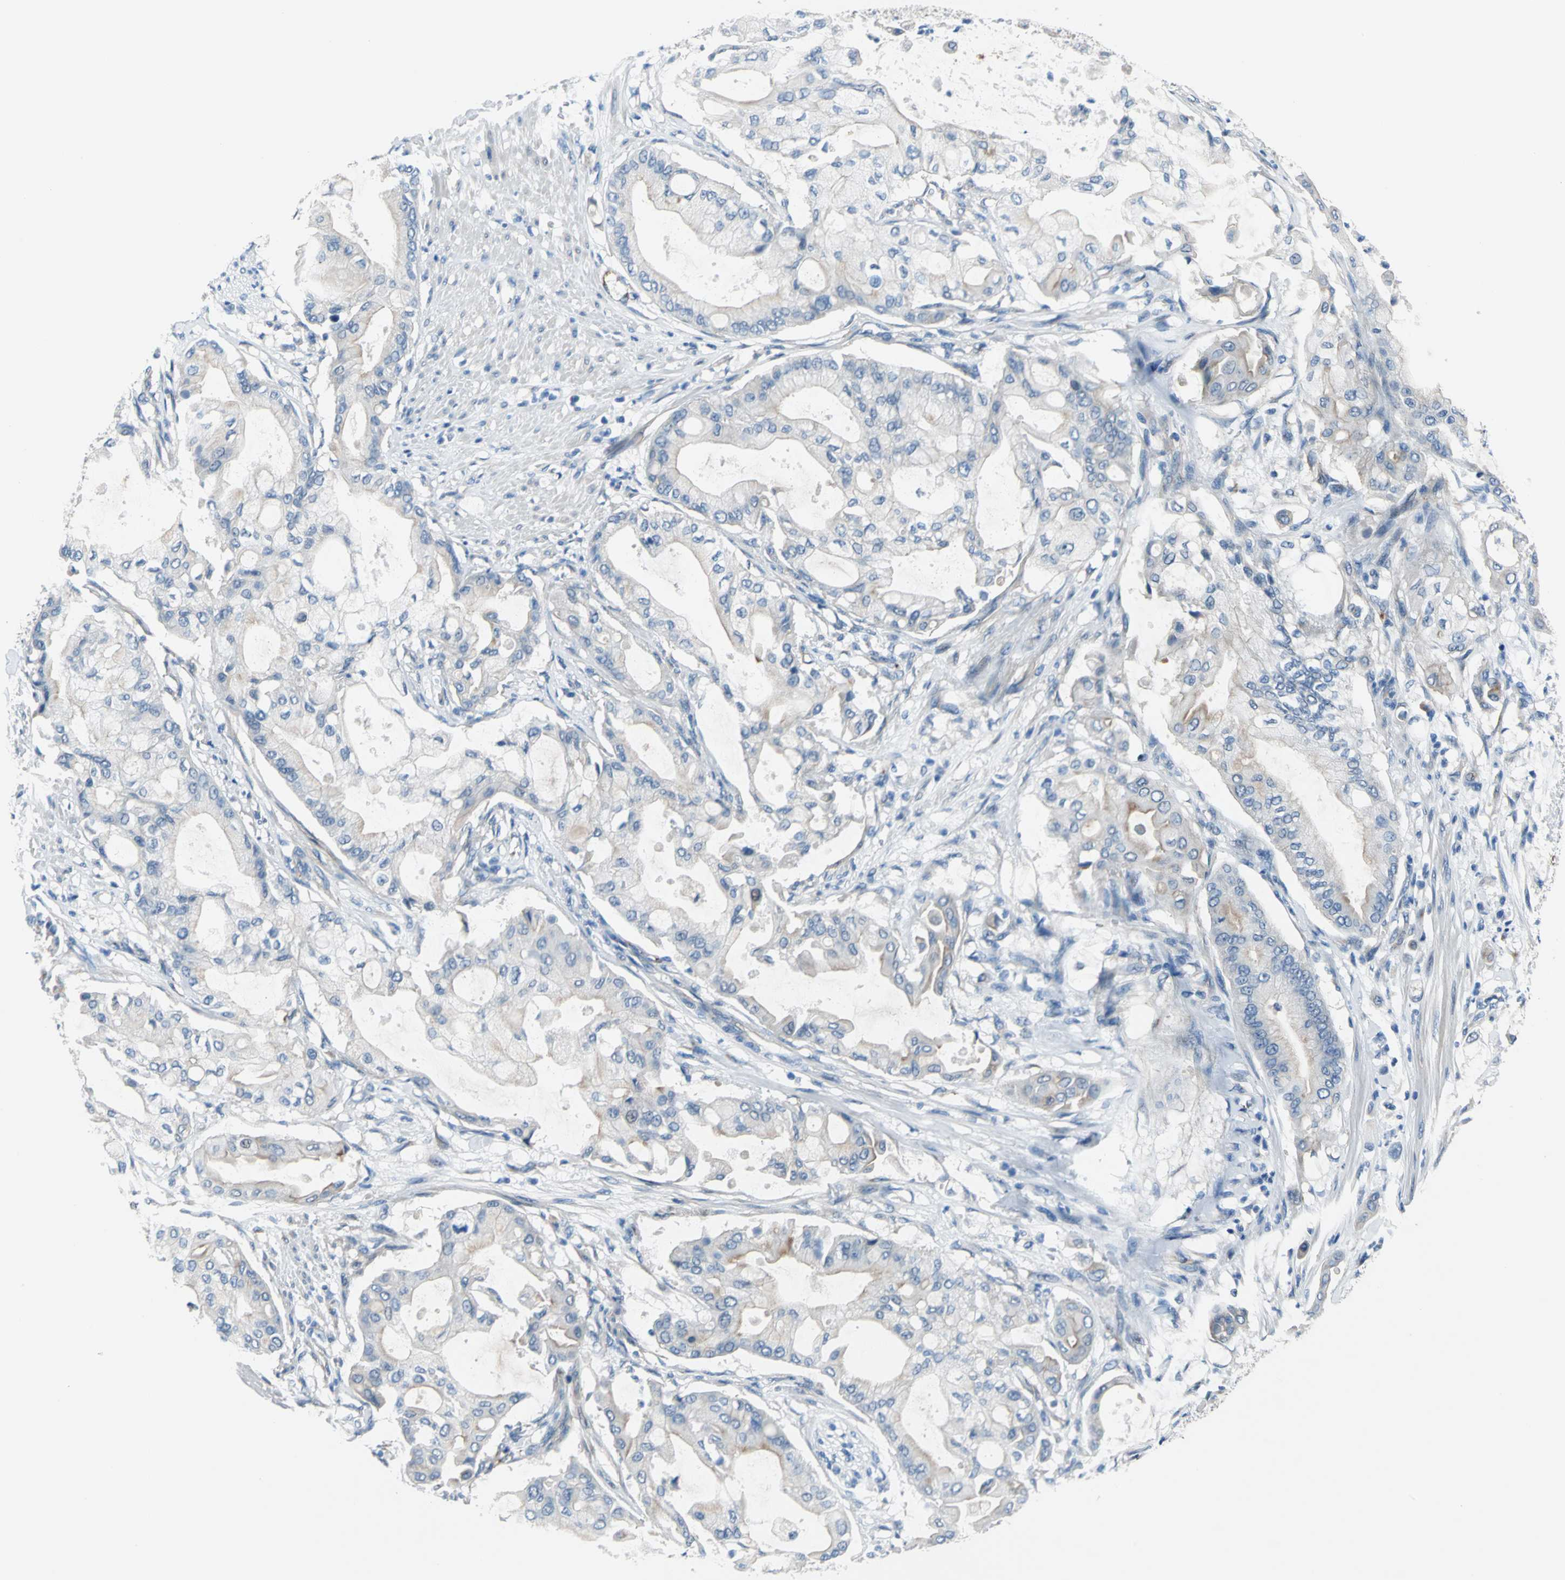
{"staining": {"intensity": "moderate", "quantity": "<25%", "location": "cytoplasmic/membranous"}, "tissue": "pancreatic cancer", "cell_type": "Tumor cells", "image_type": "cancer", "snomed": [{"axis": "morphology", "description": "Adenocarcinoma, NOS"}, {"axis": "morphology", "description": "Adenocarcinoma, metastatic, NOS"}, {"axis": "topography", "description": "Lymph node"}, {"axis": "topography", "description": "Pancreas"}, {"axis": "topography", "description": "Duodenum"}], "caption": "Immunohistochemical staining of human pancreatic cancer reveals low levels of moderate cytoplasmic/membranous expression in approximately <25% of tumor cells. (brown staining indicates protein expression, while blue staining denotes nuclei).", "gene": "SELP", "patient": {"sex": "female", "age": 64}}